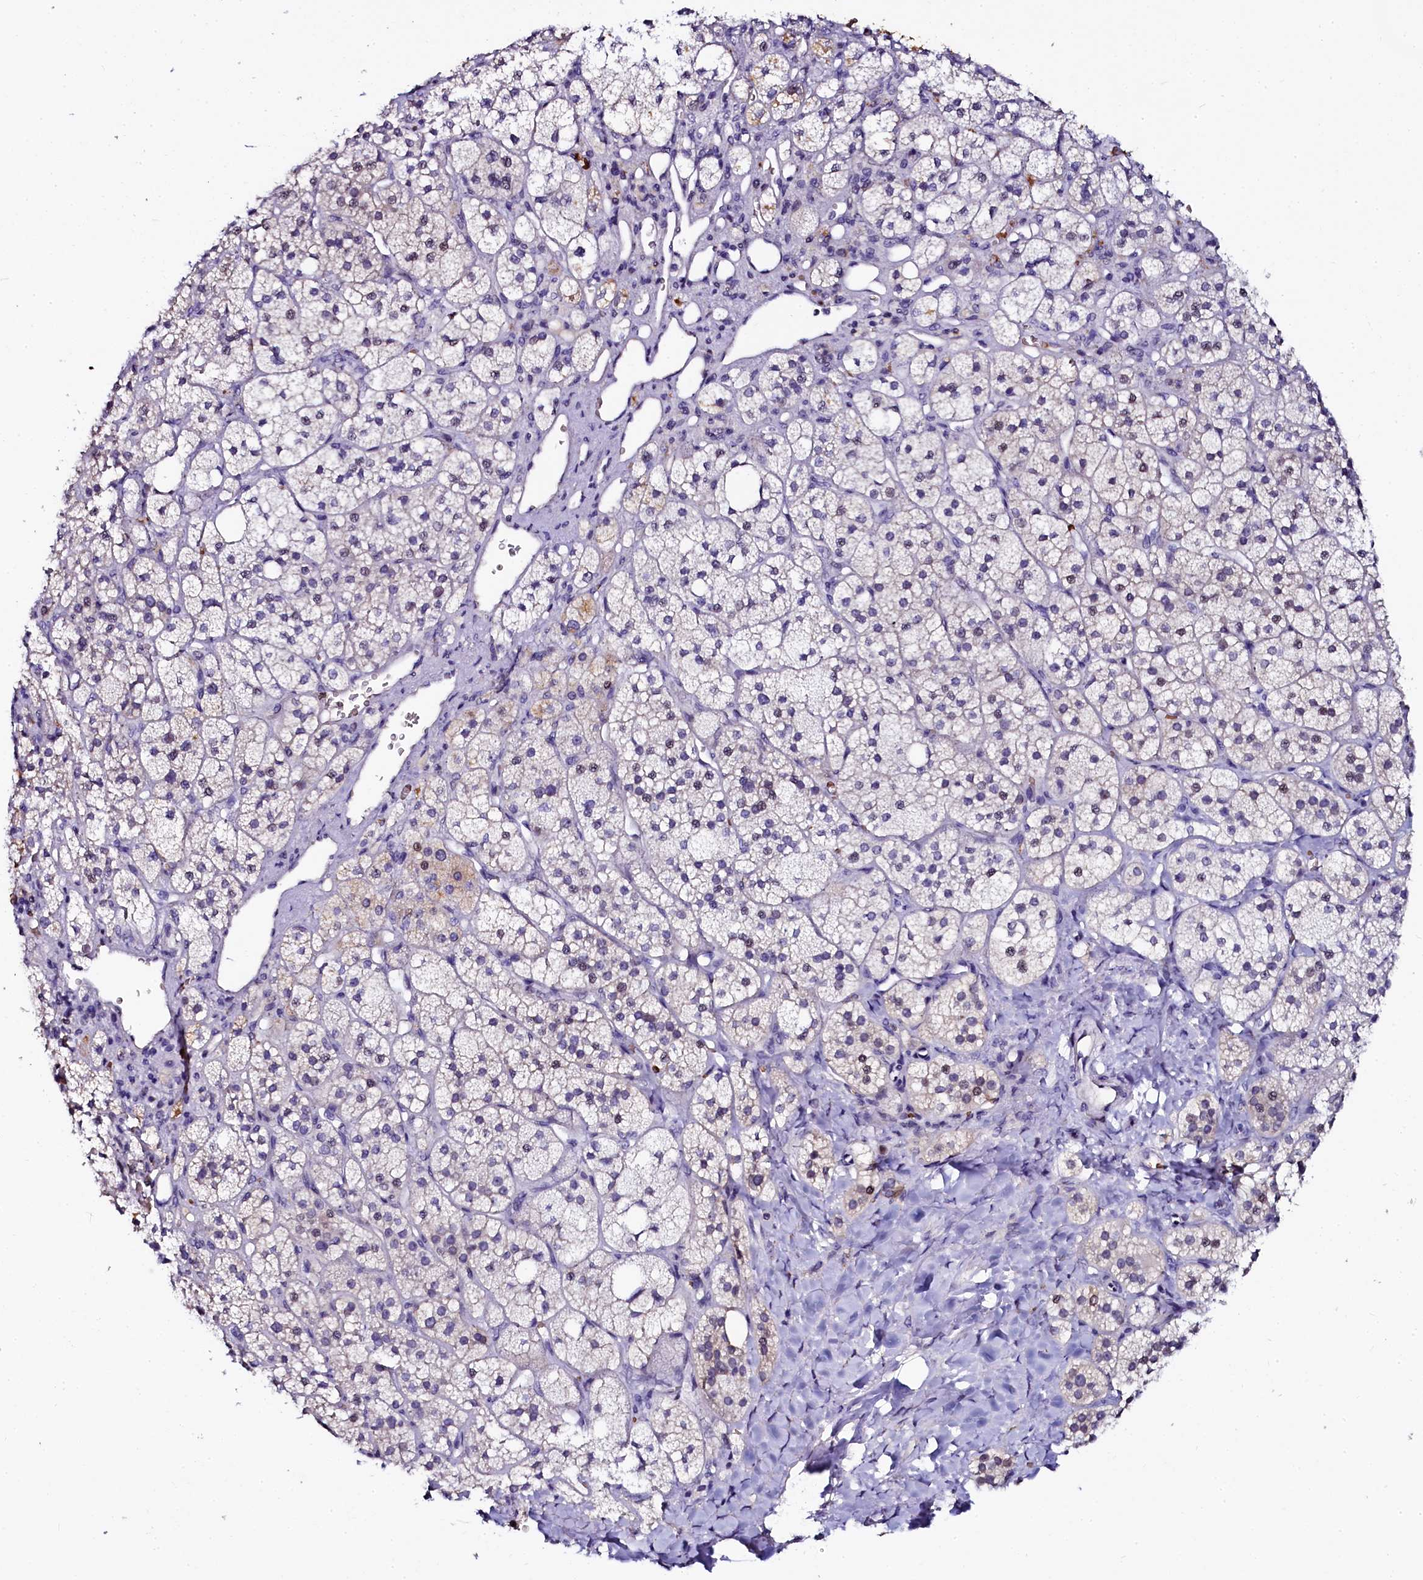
{"staining": {"intensity": "moderate", "quantity": "<25%", "location": "cytoplasmic/membranous"}, "tissue": "adrenal gland", "cell_type": "Glandular cells", "image_type": "normal", "snomed": [{"axis": "morphology", "description": "Normal tissue, NOS"}, {"axis": "topography", "description": "Adrenal gland"}], "caption": "A low amount of moderate cytoplasmic/membranous positivity is seen in about <25% of glandular cells in benign adrenal gland. The staining was performed using DAB (3,3'-diaminobenzidine), with brown indicating positive protein expression. Nuclei are stained blue with hematoxylin.", "gene": "CTDSPL2", "patient": {"sex": "male", "age": 61}}